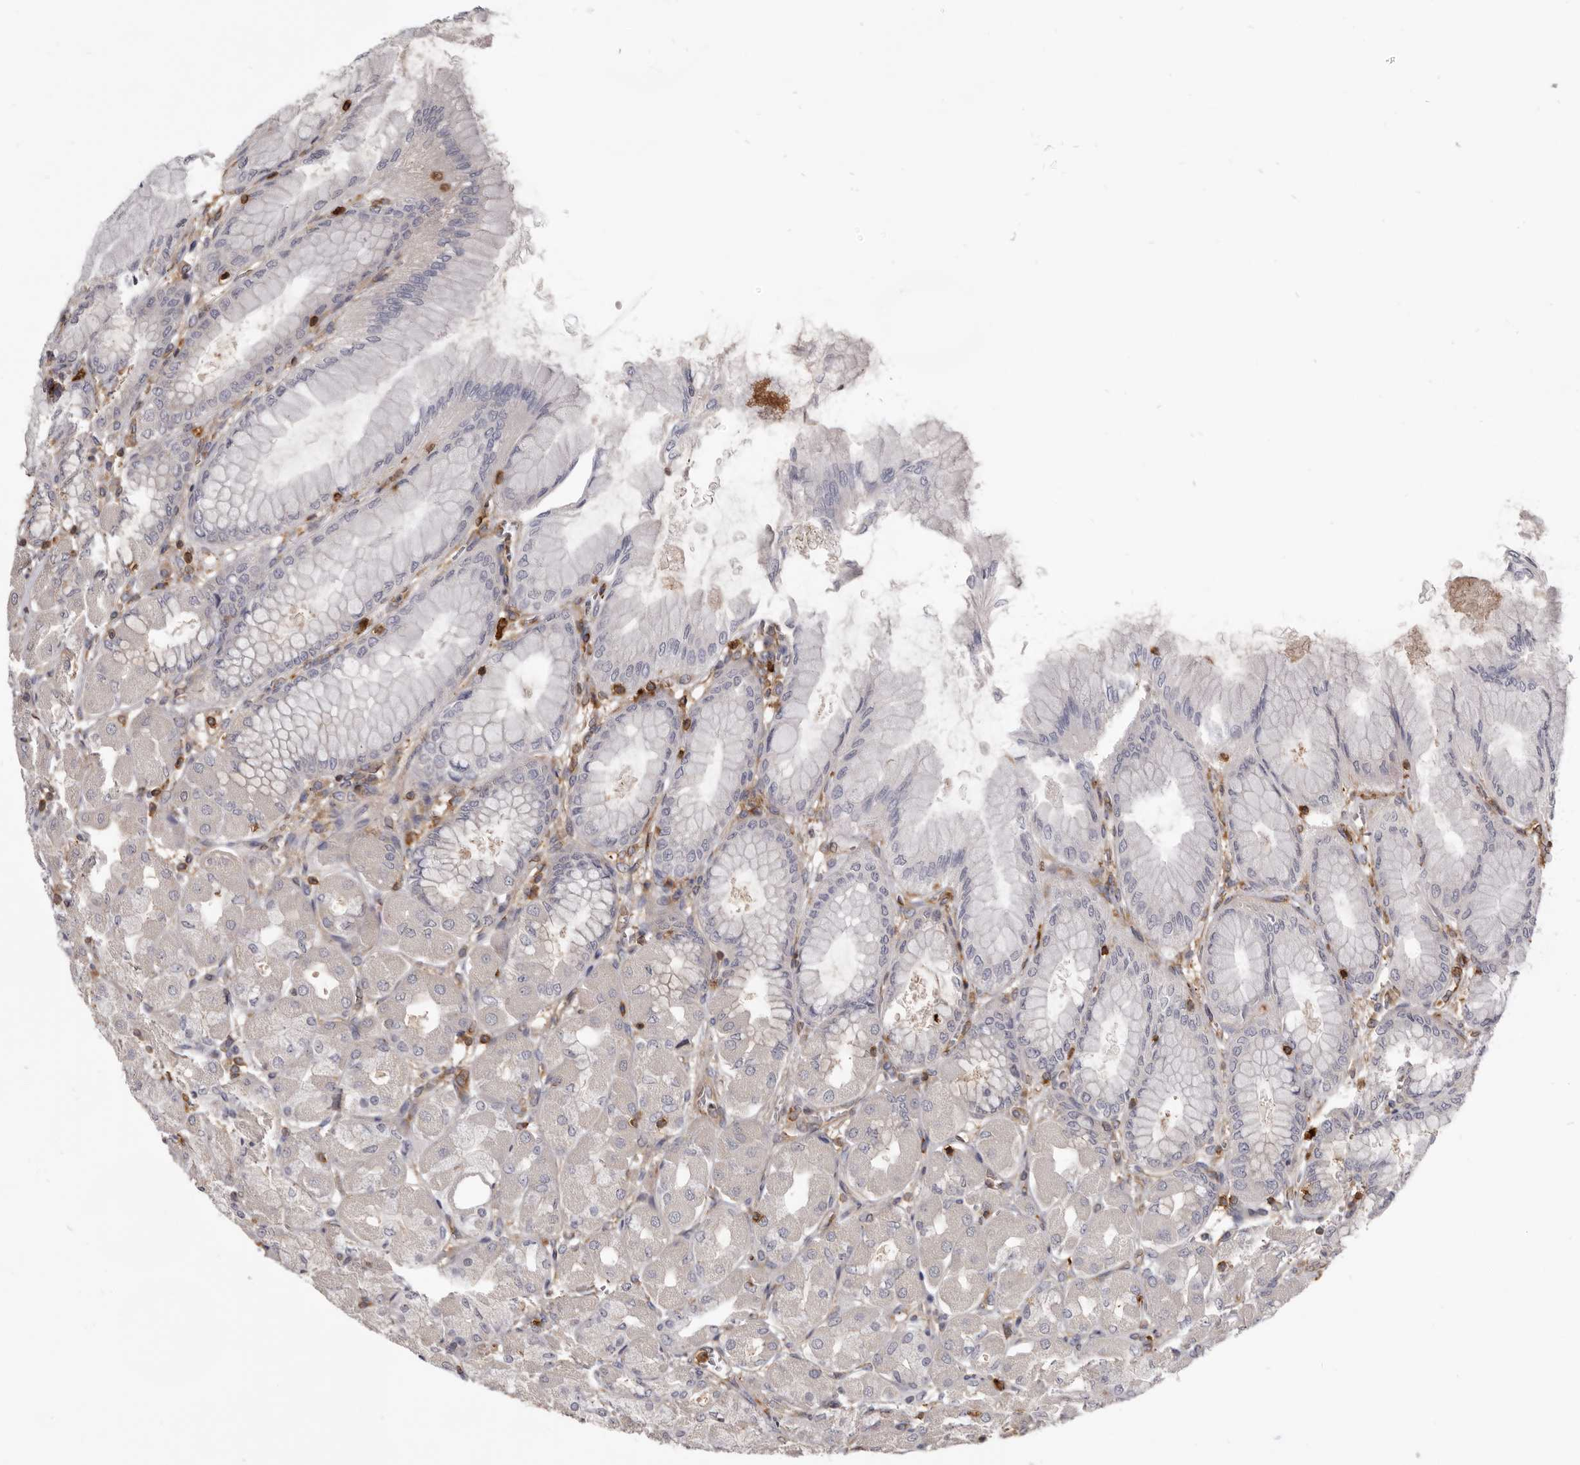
{"staining": {"intensity": "moderate", "quantity": "<25%", "location": "cytoplasmic/membranous"}, "tissue": "stomach", "cell_type": "Glandular cells", "image_type": "normal", "snomed": [{"axis": "morphology", "description": "Normal tissue, NOS"}, {"axis": "topography", "description": "Stomach, upper"}], "caption": "Moderate cytoplasmic/membranous protein staining is present in approximately <25% of glandular cells in stomach.", "gene": "CBL", "patient": {"sex": "female", "age": 56}}